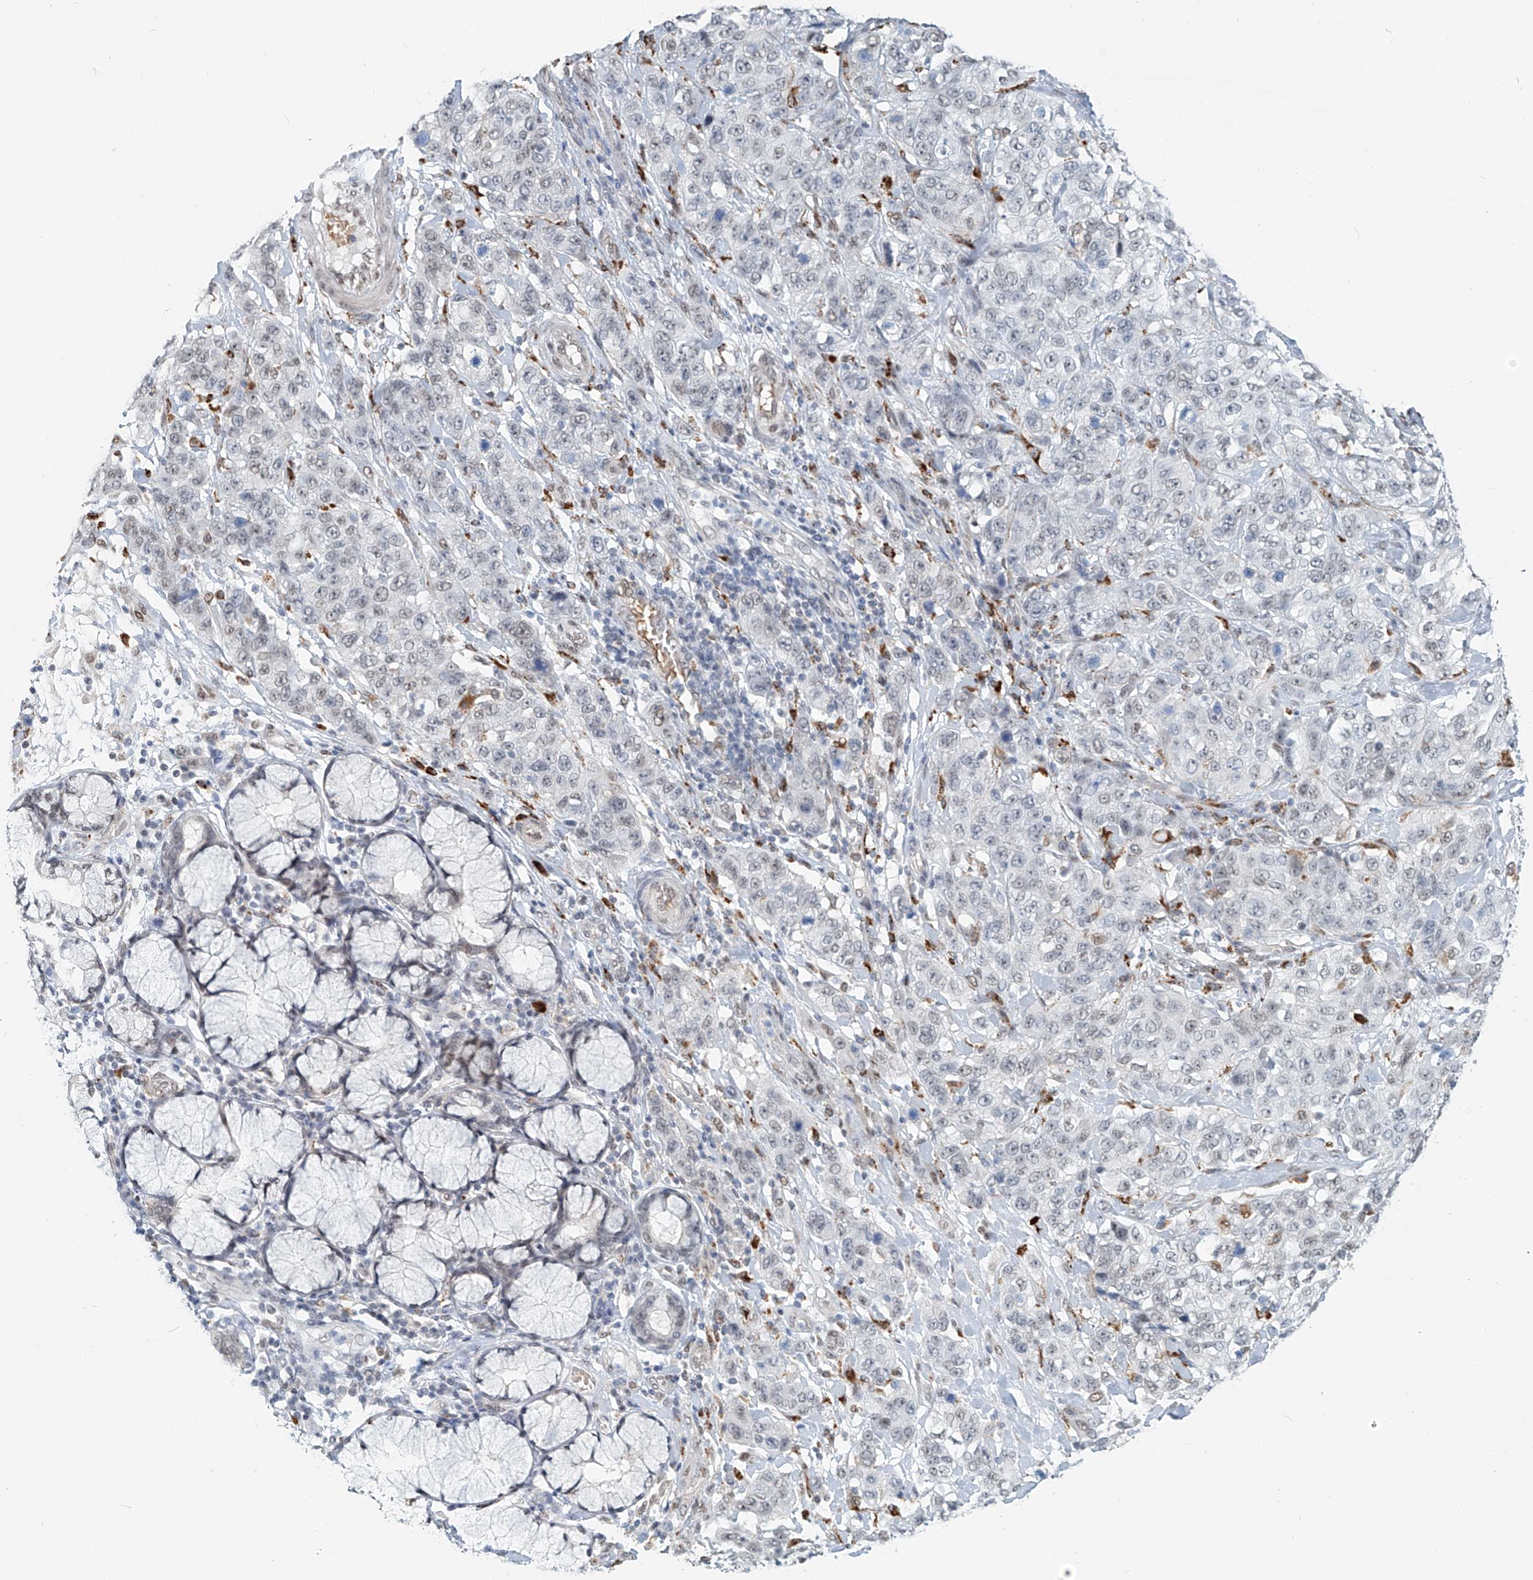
{"staining": {"intensity": "negative", "quantity": "none", "location": "none"}, "tissue": "stomach cancer", "cell_type": "Tumor cells", "image_type": "cancer", "snomed": [{"axis": "morphology", "description": "Adenocarcinoma, NOS"}, {"axis": "topography", "description": "Stomach"}], "caption": "Immunohistochemical staining of adenocarcinoma (stomach) exhibits no significant staining in tumor cells. (DAB (3,3'-diaminobenzidine) immunohistochemistry (IHC) with hematoxylin counter stain).", "gene": "SASH1", "patient": {"sex": "male", "age": 48}}